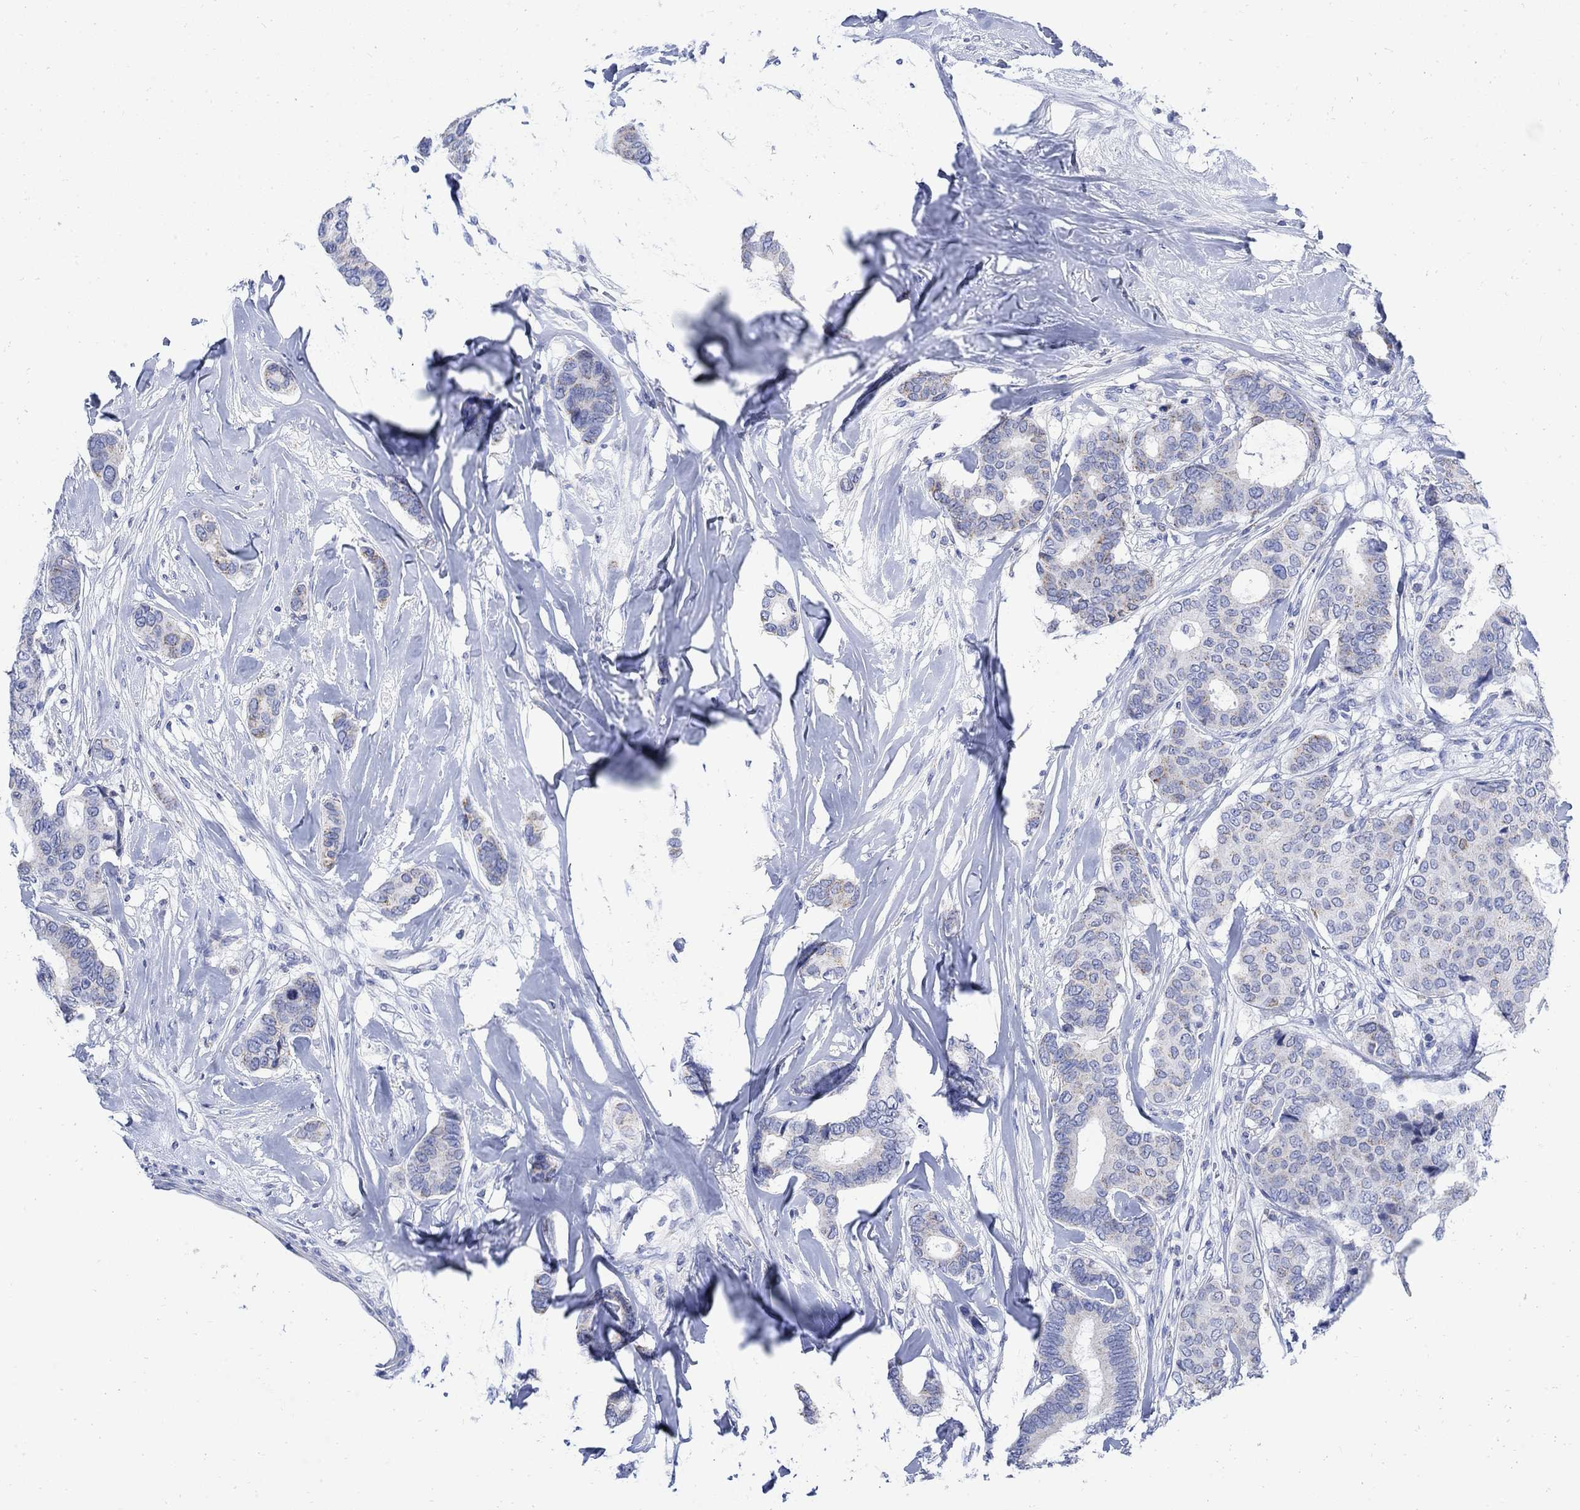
{"staining": {"intensity": "moderate", "quantity": "25%-75%", "location": "cytoplasmic/membranous"}, "tissue": "breast cancer", "cell_type": "Tumor cells", "image_type": "cancer", "snomed": [{"axis": "morphology", "description": "Duct carcinoma"}, {"axis": "topography", "description": "Breast"}], "caption": "Breast intraductal carcinoma stained with IHC demonstrates moderate cytoplasmic/membranous positivity in approximately 25%-75% of tumor cells.", "gene": "CPLX2", "patient": {"sex": "female", "age": 75}}